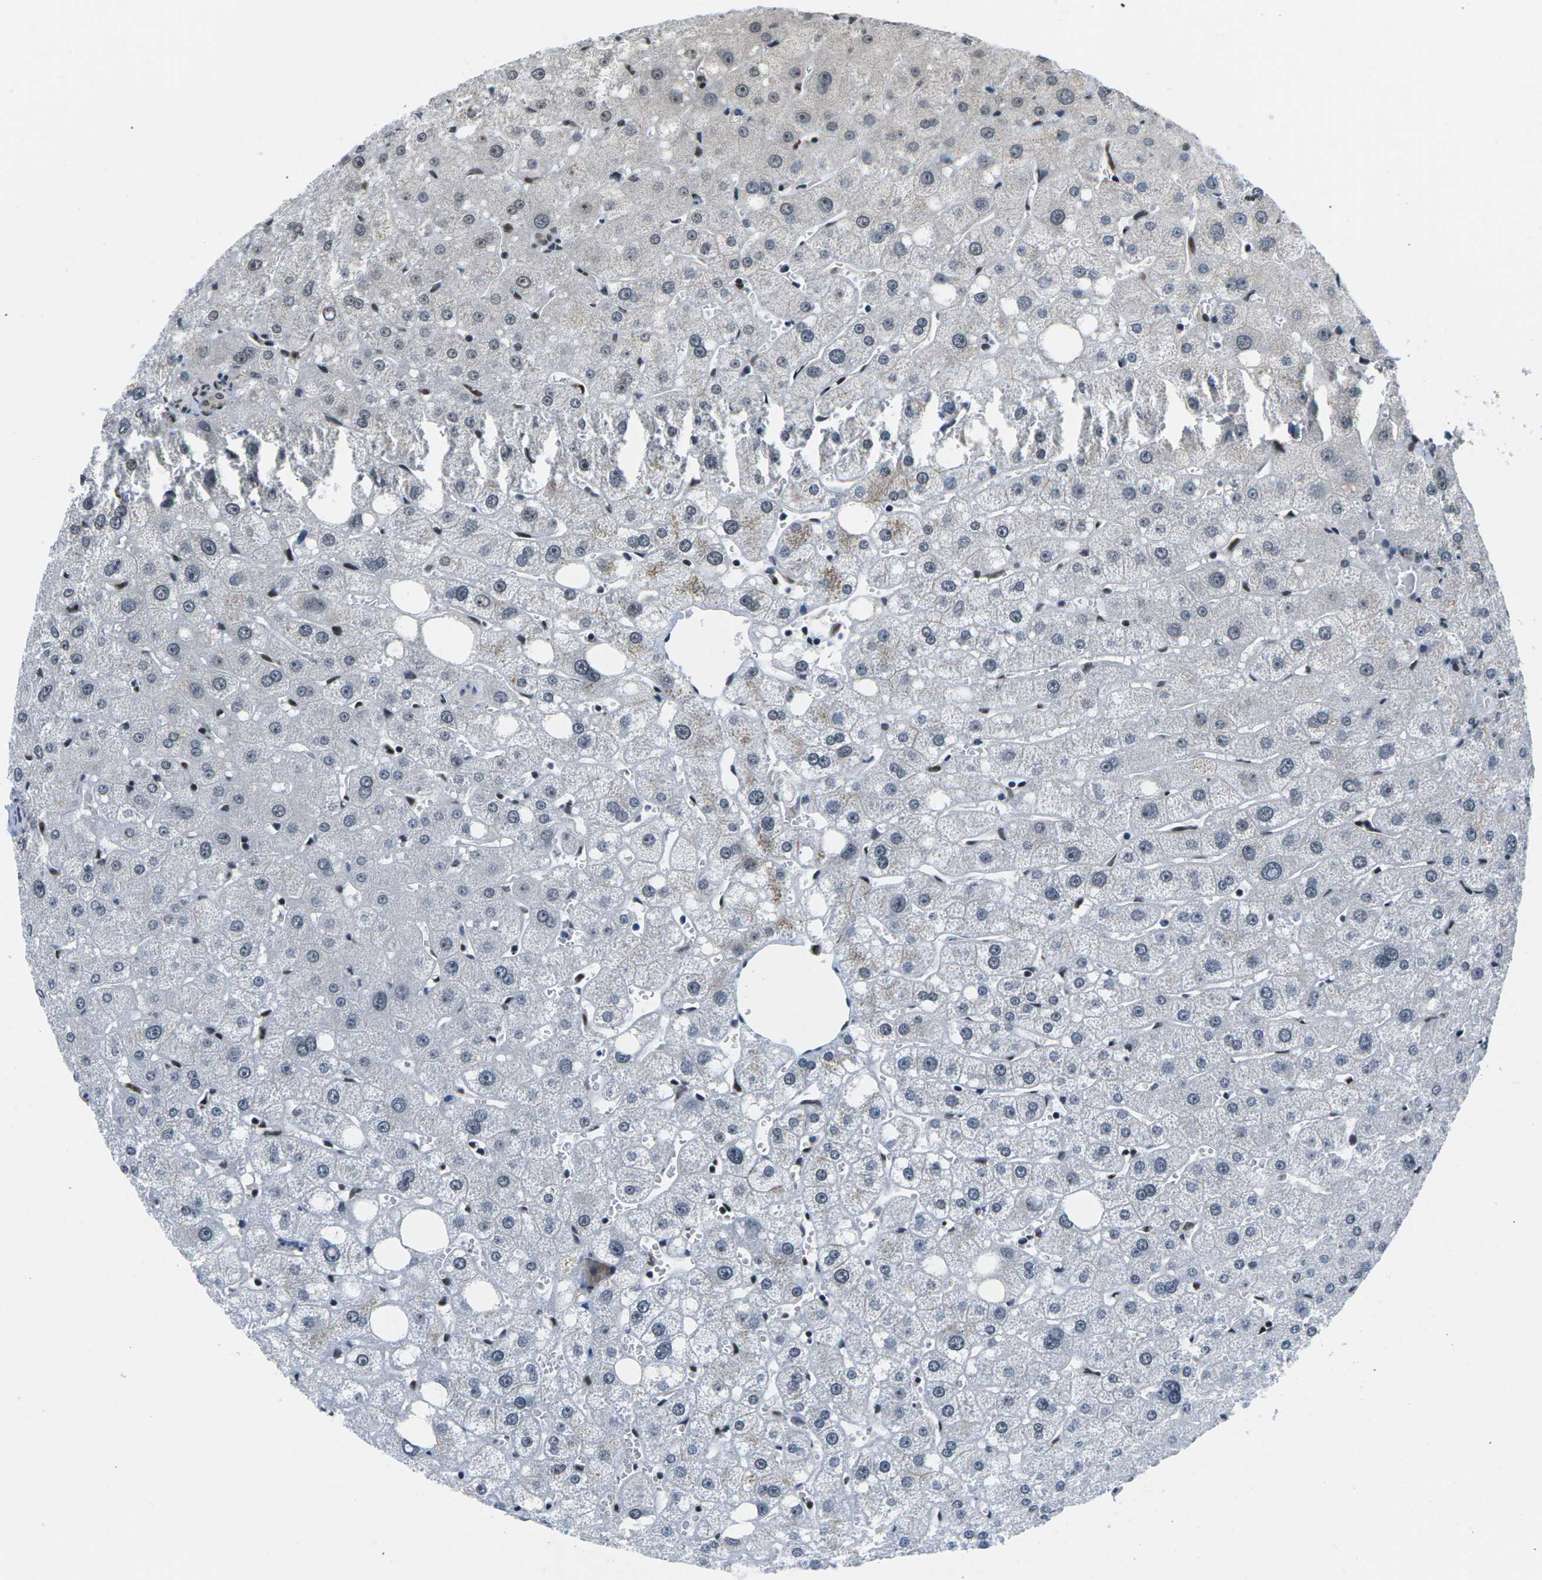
{"staining": {"intensity": "weak", "quantity": "<25%", "location": "nuclear"}, "tissue": "liver", "cell_type": "Cholangiocytes", "image_type": "normal", "snomed": [{"axis": "morphology", "description": "Normal tissue, NOS"}, {"axis": "topography", "description": "Liver"}], "caption": "A micrograph of liver stained for a protein demonstrates no brown staining in cholangiocytes.", "gene": "NSRP1", "patient": {"sex": "male", "age": 73}}